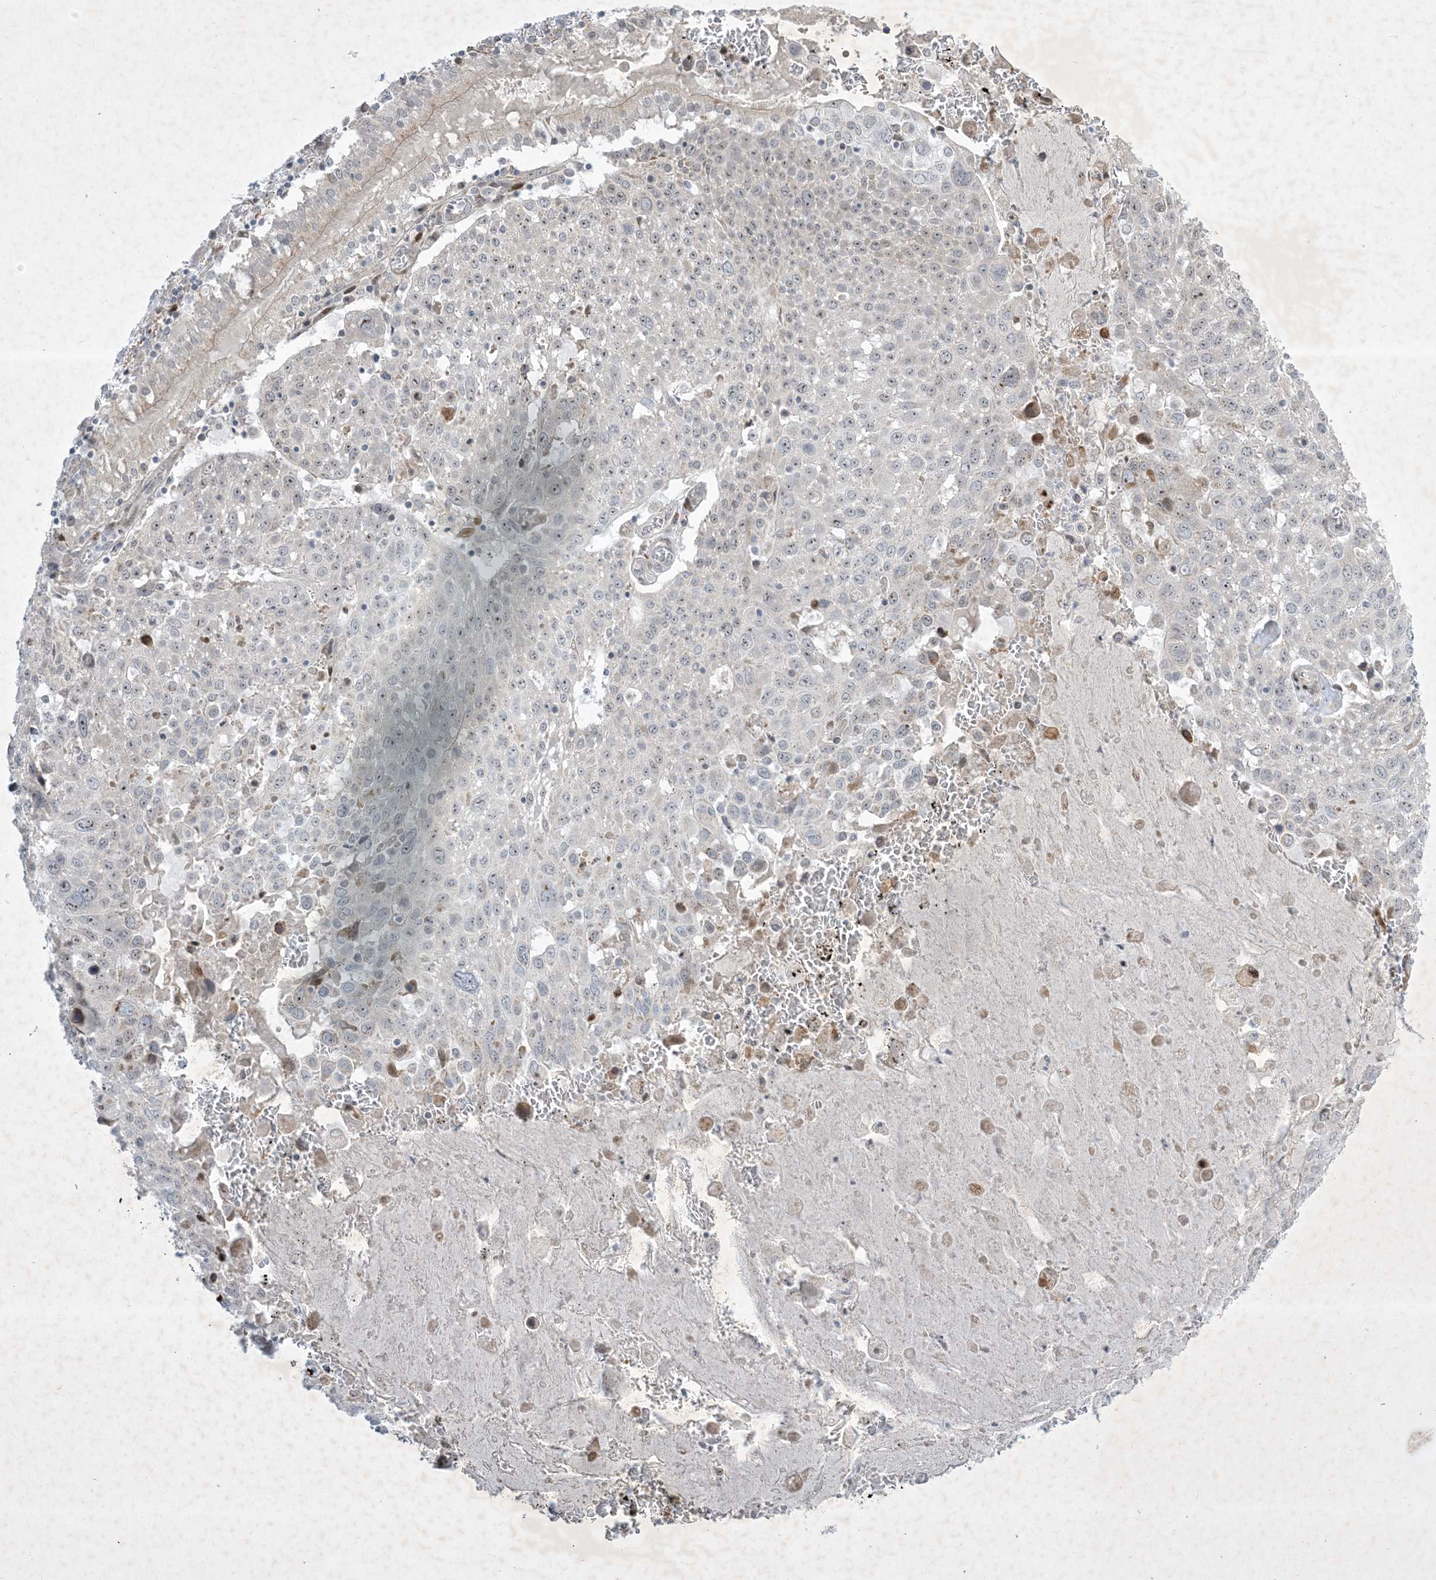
{"staining": {"intensity": "weak", "quantity": "<25%", "location": "nuclear"}, "tissue": "lung cancer", "cell_type": "Tumor cells", "image_type": "cancer", "snomed": [{"axis": "morphology", "description": "Squamous cell carcinoma, NOS"}, {"axis": "topography", "description": "Lung"}], "caption": "Photomicrograph shows no significant protein positivity in tumor cells of lung squamous cell carcinoma.", "gene": "SOGA3", "patient": {"sex": "male", "age": 65}}